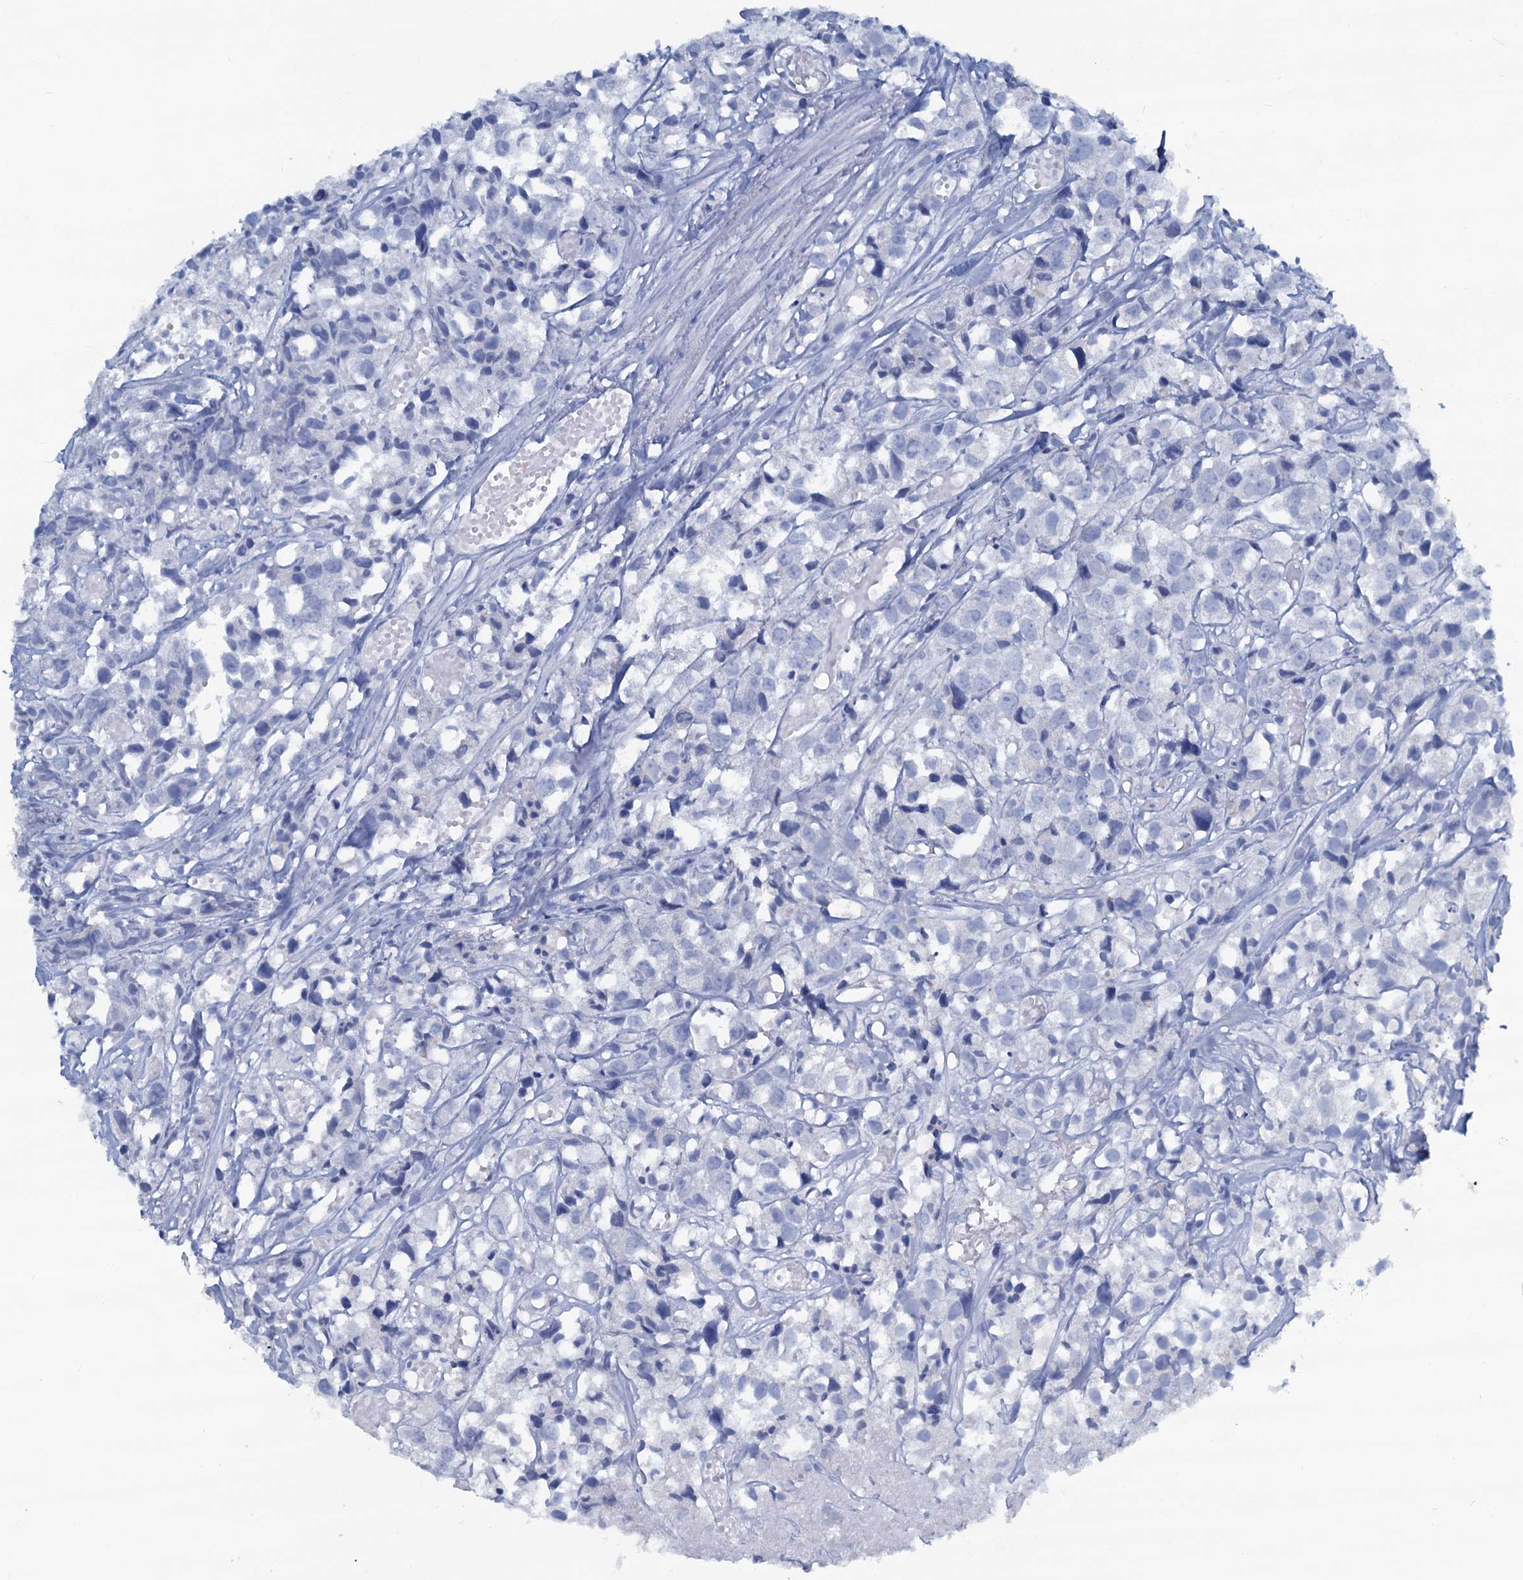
{"staining": {"intensity": "negative", "quantity": "none", "location": "none"}, "tissue": "urothelial cancer", "cell_type": "Tumor cells", "image_type": "cancer", "snomed": [{"axis": "morphology", "description": "Urothelial carcinoma, High grade"}, {"axis": "topography", "description": "Urinary bladder"}], "caption": "This histopathology image is of urothelial carcinoma (high-grade) stained with IHC to label a protein in brown with the nuclei are counter-stained blue. There is no positivity in tumor cells.", "gene": "SLC1A3", "patient": {"sex": "female", "age": 75}}